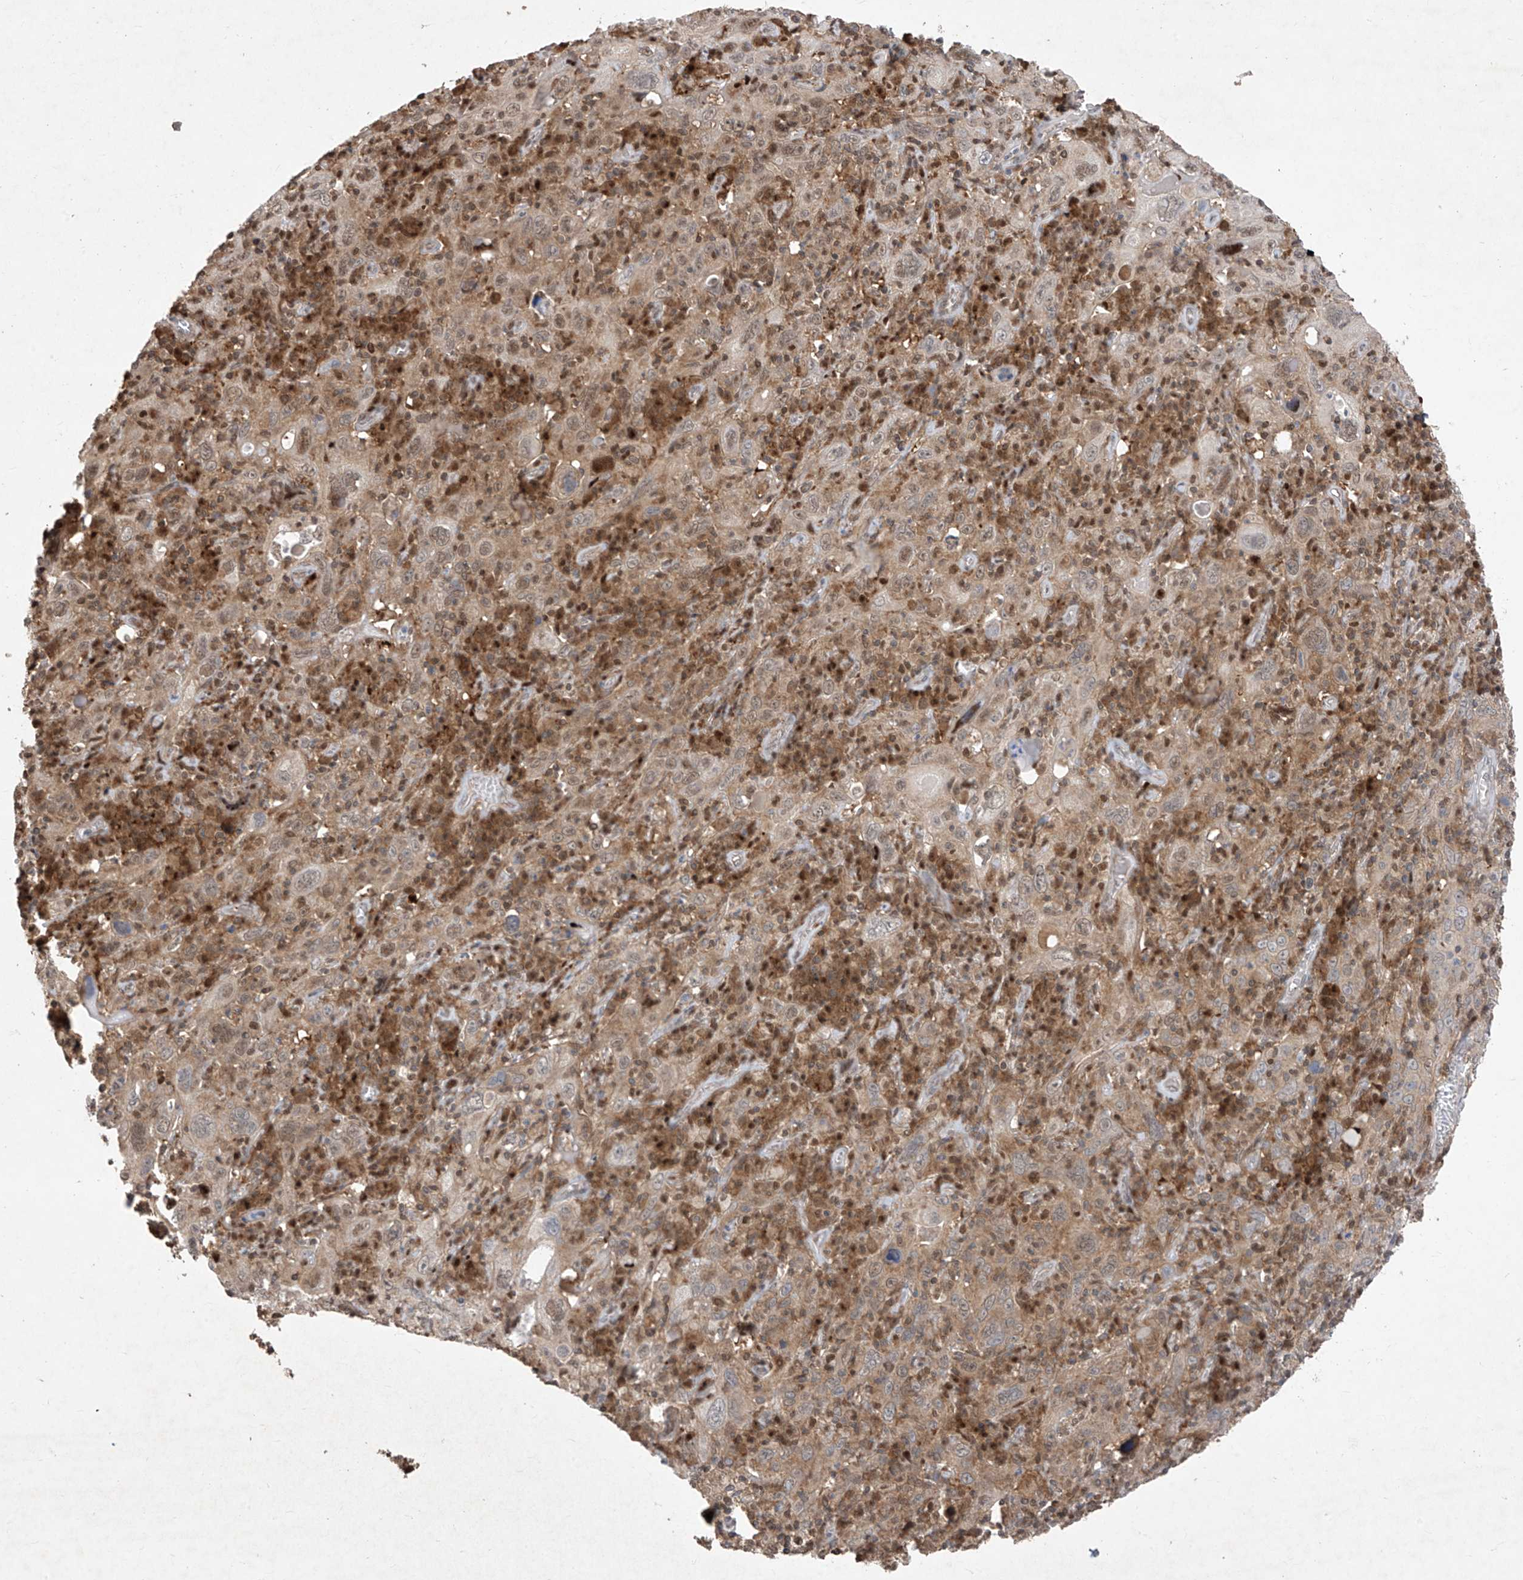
{"staining": {"intensity": "moderate", "quantity": ">75%", "location": "cytoplasmic/membranous,nuclear"}, "tissue": "cervical cancer", "cell_type": "Tumor cells", "image_type": "cancer", "snomed": [{"axis": "morphology", "description": "Squamous cell carcinoma, NOS"}, {"axis": "topography", "description": "Cervix"}], "caption": "Immunohistochemical staining of human cervical squamous cell carcinoma demonstrates medium levels of moderate cytoplasmic/membranous and nuclear staining in approximately >75% of tumor cells.", "gene": "ZNF358", "patient": {"sex": "female", "age": 46}}